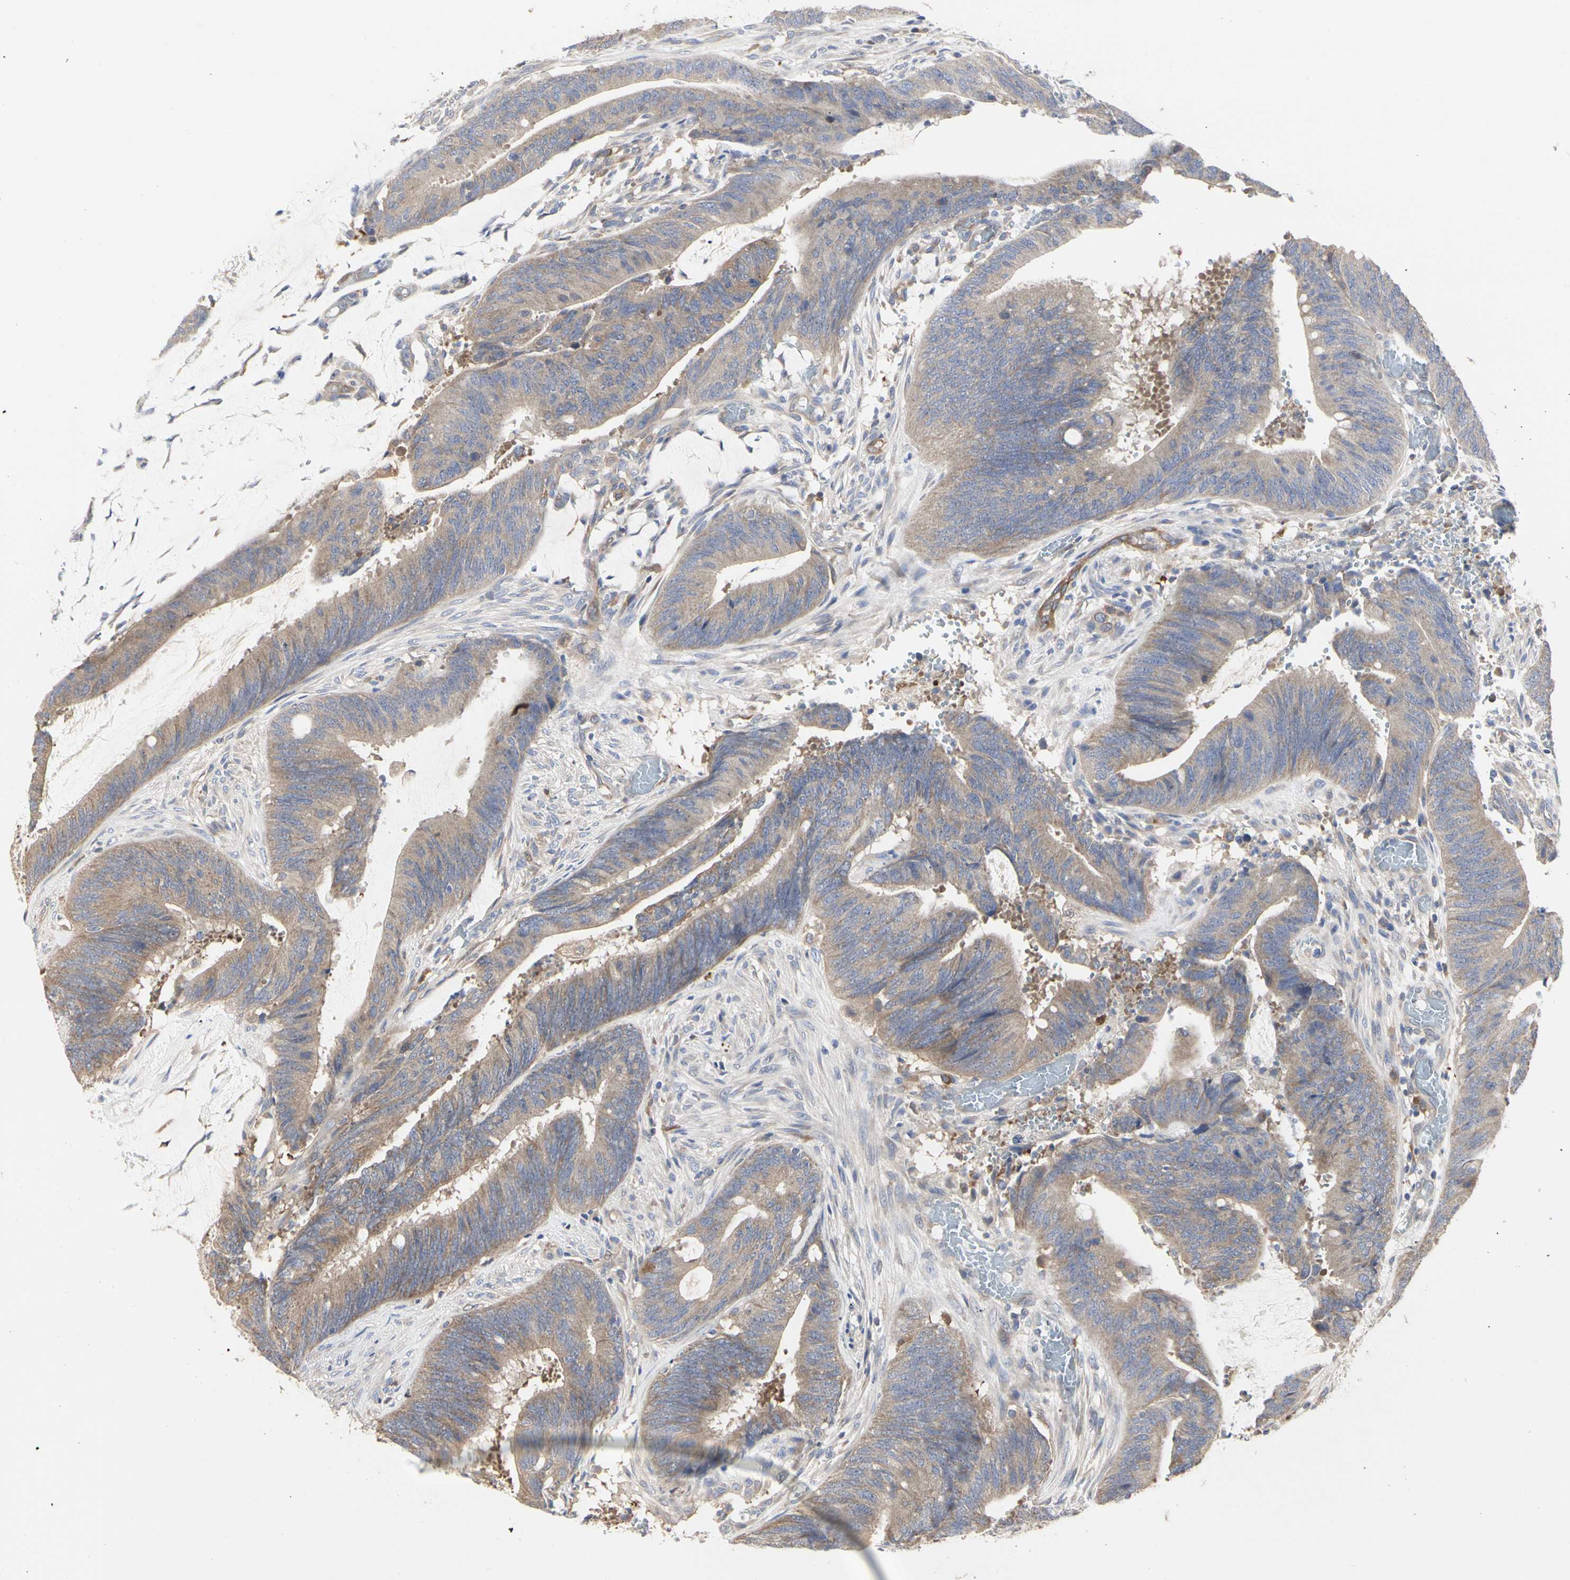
{"staining": {"intensity": "weak", "quantity": ">75%", "location": "cytoplasmic/membranous"}, "tissue": "colorectal cancer", "cell_type": "Tumor cells", "image_type": "cancer", "snomed": [{"axis": "morphology", "description": "Adenocarcinoma, NOS"}, {"axis": "topography", "description": "Rectum"}], "caption": "An IHC photomicrograph of tumor tissue is shown. Protein staining in brown labels weak cytoplasmic/membranous positivity in colorectal cancer within tumor cells. (Brightfield microscopy of DAB IHC at high magnification).", "gene": "C3orf52", "patient": {"sex": "female", "age": 66}}